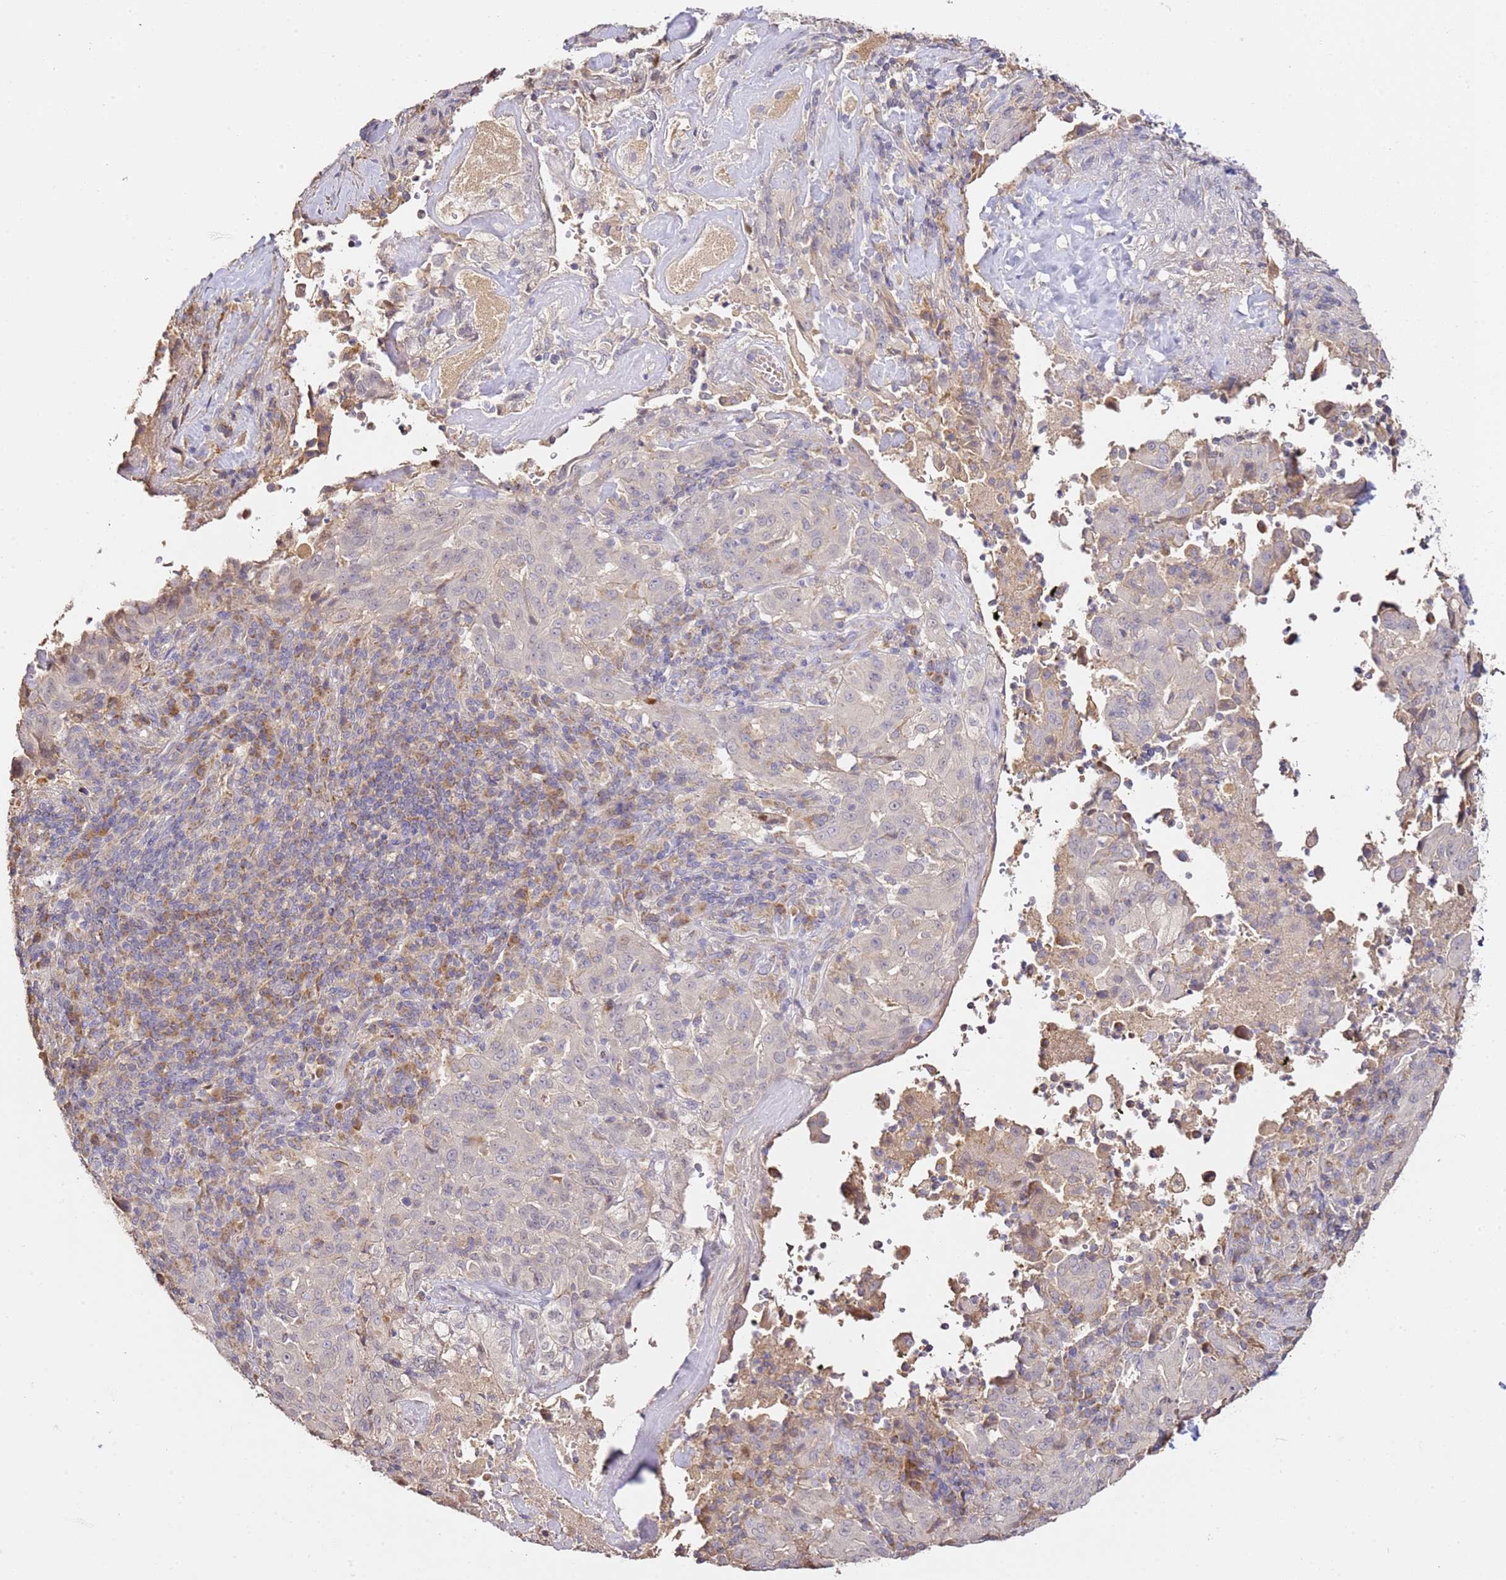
{"staining": {"intensity": "negative", "quantity": "none", "location": "none"}, "tissue": "pancreatic cancer", "cell_type": "Tumor cells", "image_type": "cancer", "snomed": [{"axis": "morphology", "description": "Adenocarcinoma, NOS"}, {"axis": "topography", "description": "Pancreas"}], "caption": "Human adenocarcinoma (pancreatic) stained for a protein using immunohistochemistry (IHC) reveals no staining in tumor cells.", "gene": "OR2B11", "patient": {"sex": "male", "age": 63}}